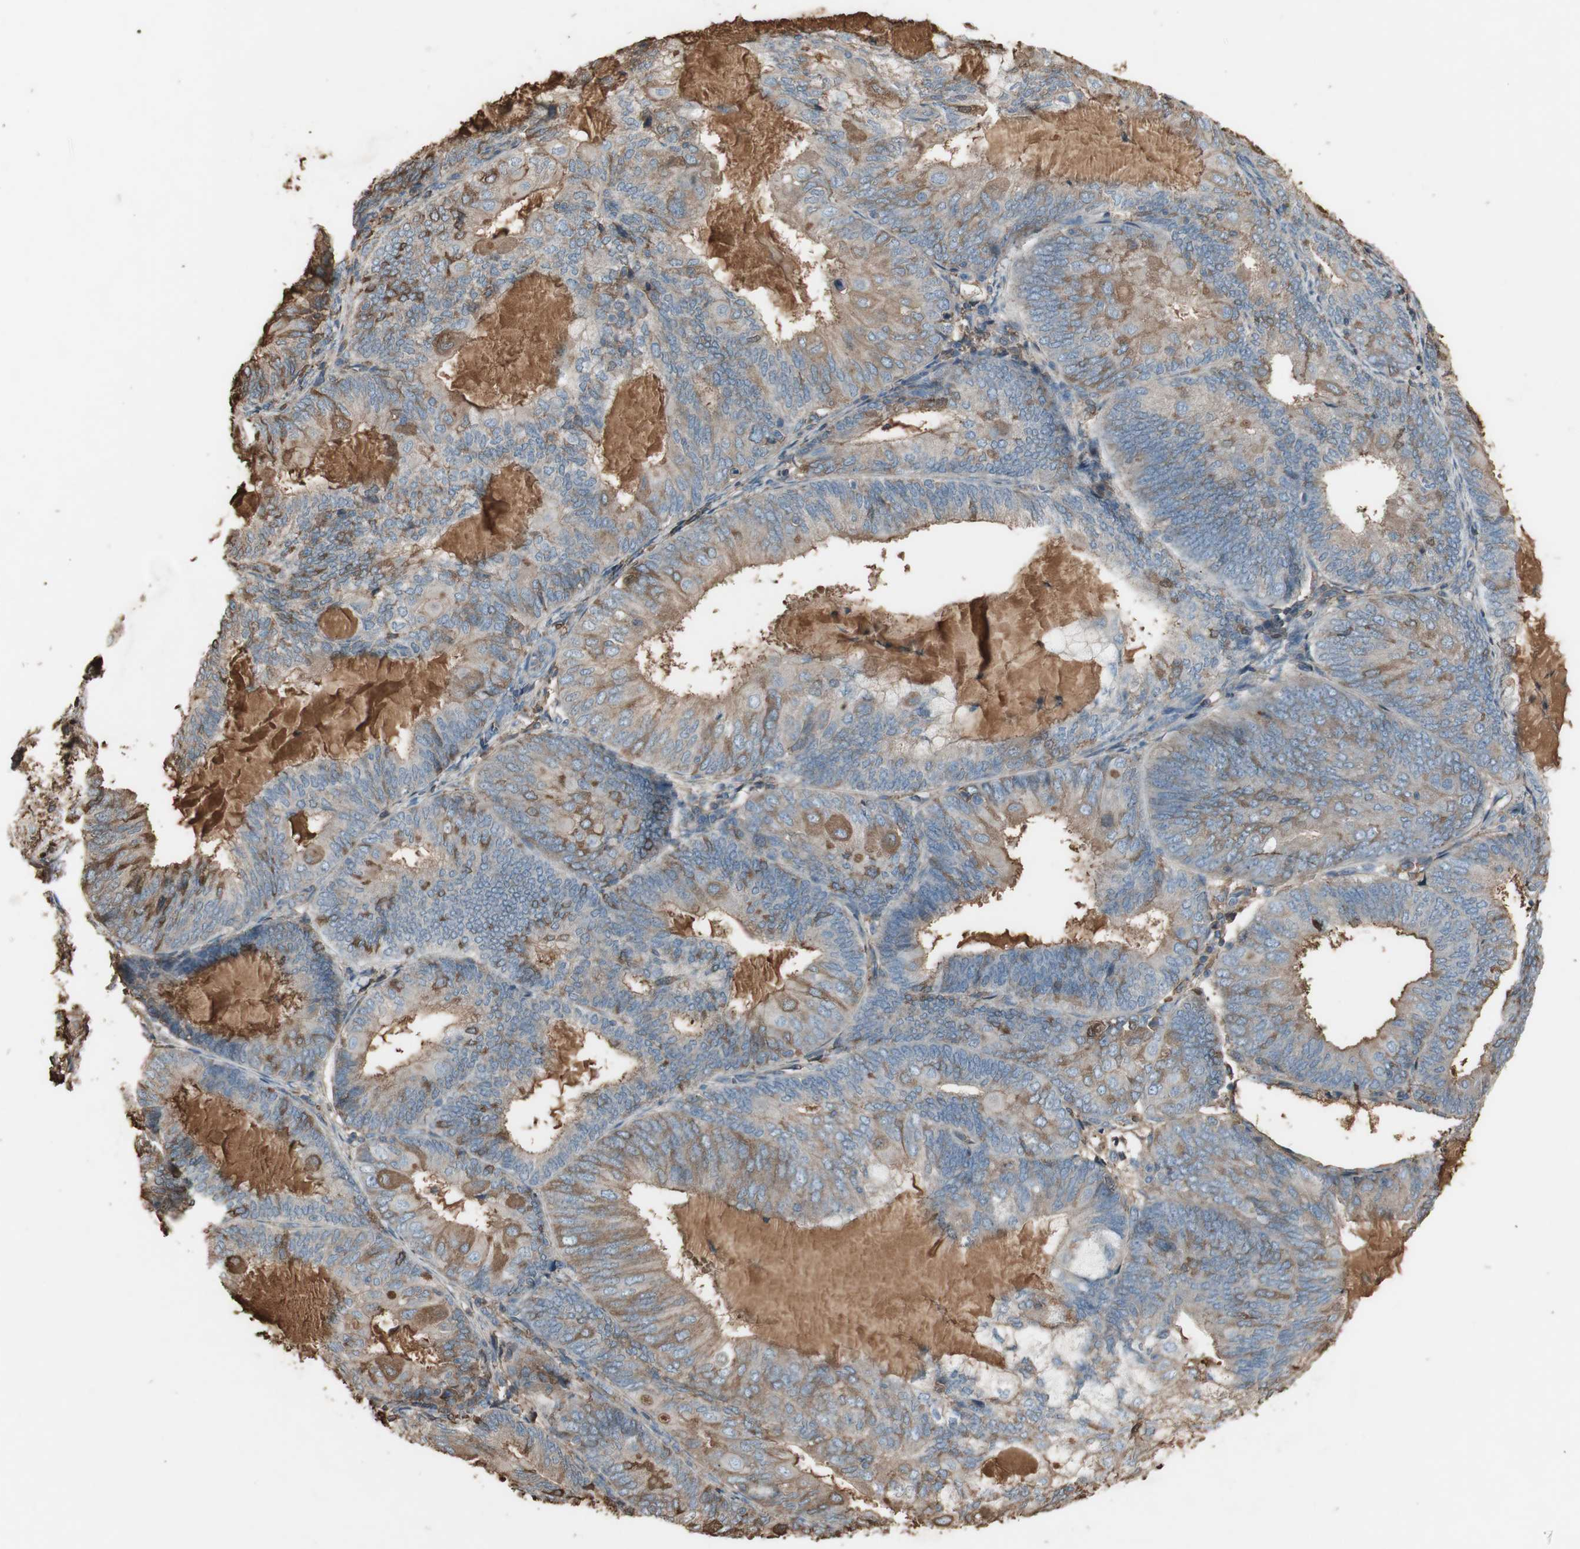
{"staining": {"intensity": "weak", "quantity": ">75%", "location": "cytoplasmic/membranous"}, "tissue": "endometrial cancer", "cell_type": "Tumor cells", "image_type": "cancer", "snomed": [{"axis": "morphology", "description": "Adenocarcinoma, NOS"}, {"axis": "topography", "description": "Endometrium"}], "caption": "This is an image of immunohistochemistry staining of endometrial cancer (adenocarcinoma), which shows weak expression in the cytoplasmic/membranous of tumor cells.", "gene": "MMP14", "patient": {"sex": "female", "age": 81}}